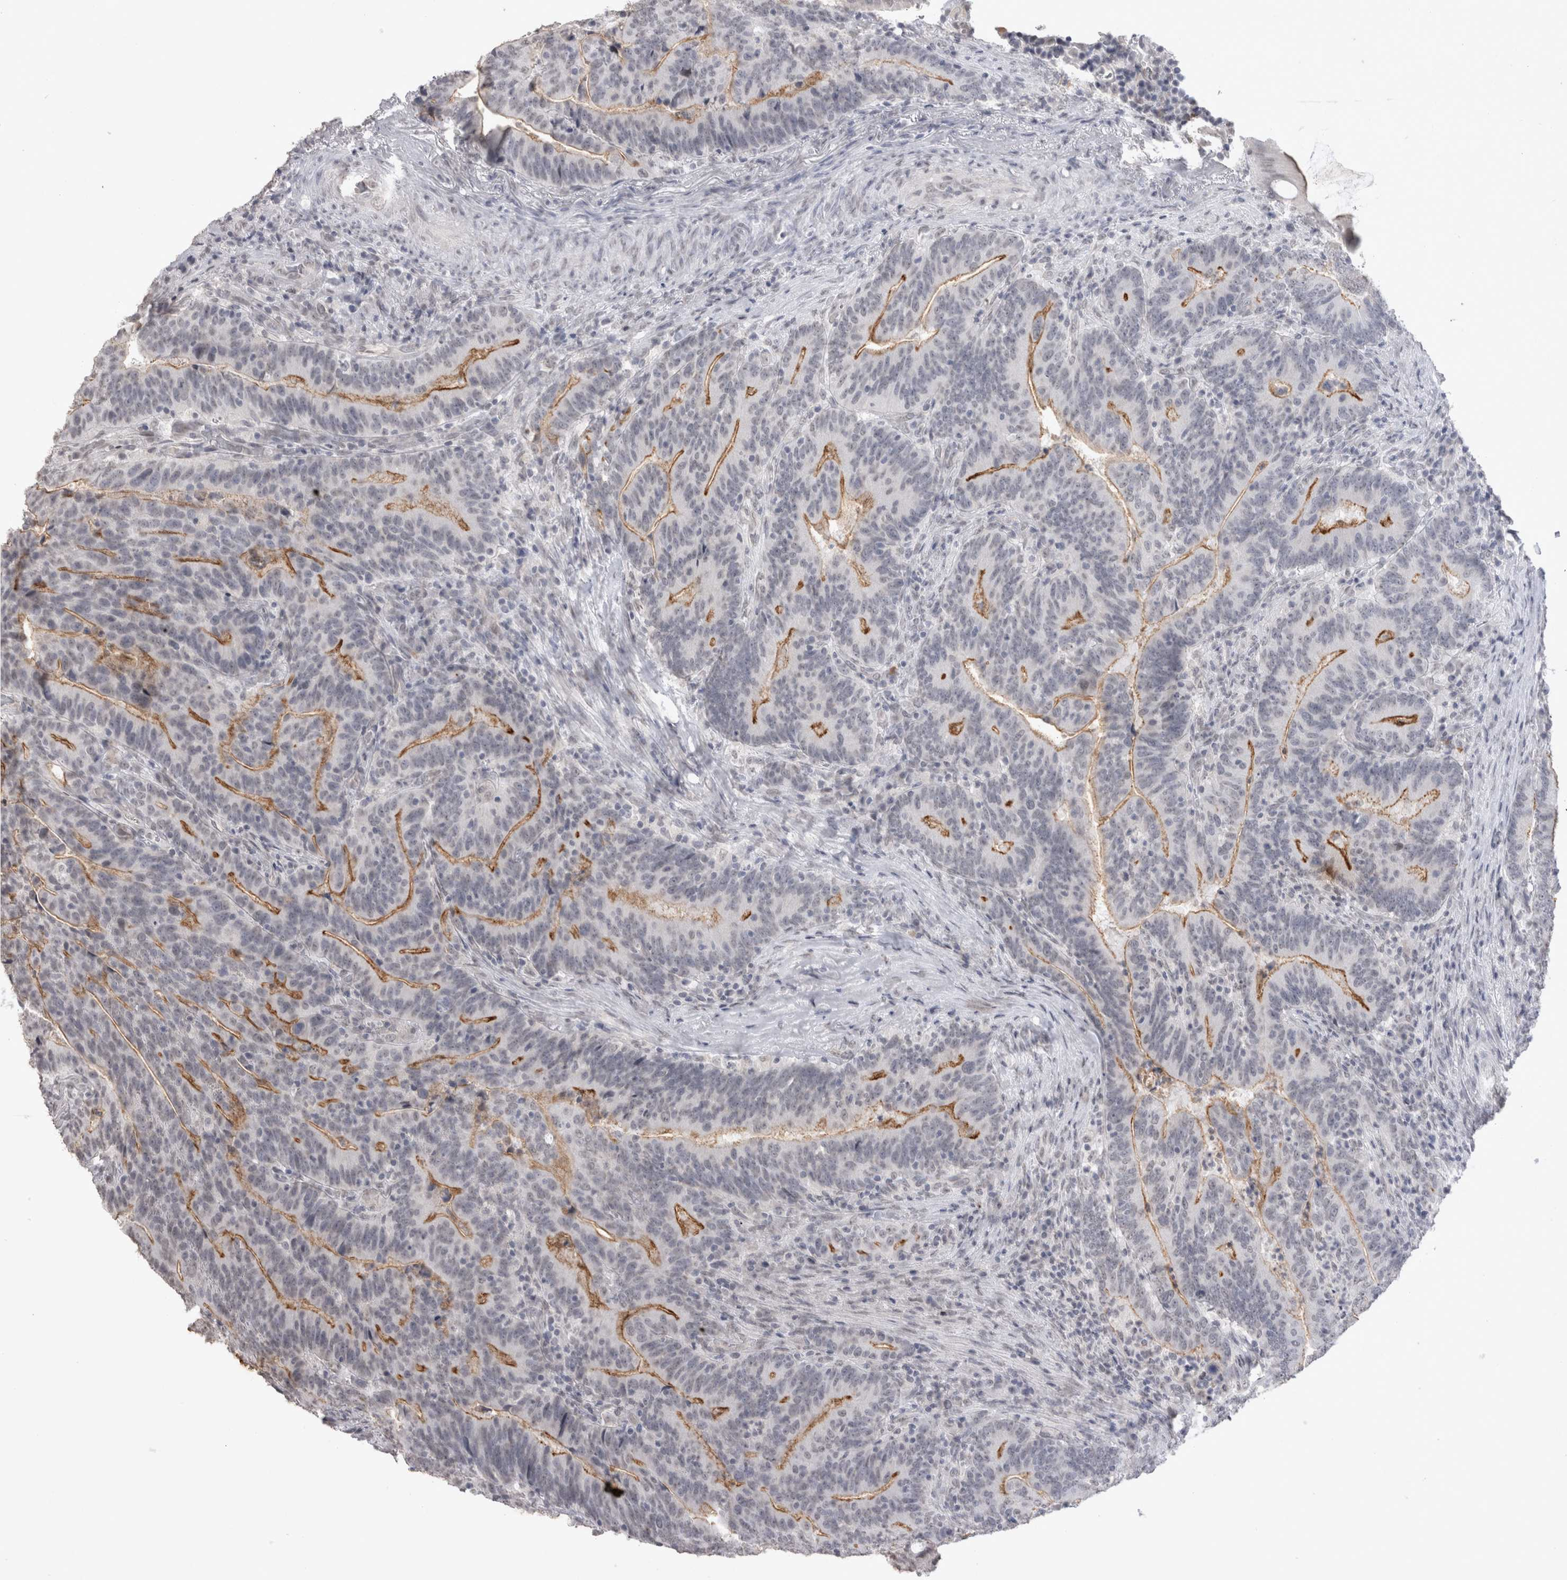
{"staining": {"intensity": "moderate", "quantity": "<25%", "location": "cytoplasmic/membranous"}, "tissue": "colorectal cancer", "cell_type": "Tumor cells", "image_type": "cancer", "snomed": [{"axis": "morphology", "description": "Adenocarcinoma, NOS"}, {"axis": "topography", "description": "Colon"}], "caption": "Immunohistochemical staining of human colorectal adenocarcinoma displays moderate cytoplasmic/membranous protein expression in approximately <25% of tumor cells. Nuclei are stained in blue.", "gene": "DDX4", "patient": {"sex": "female", "age": 66}}